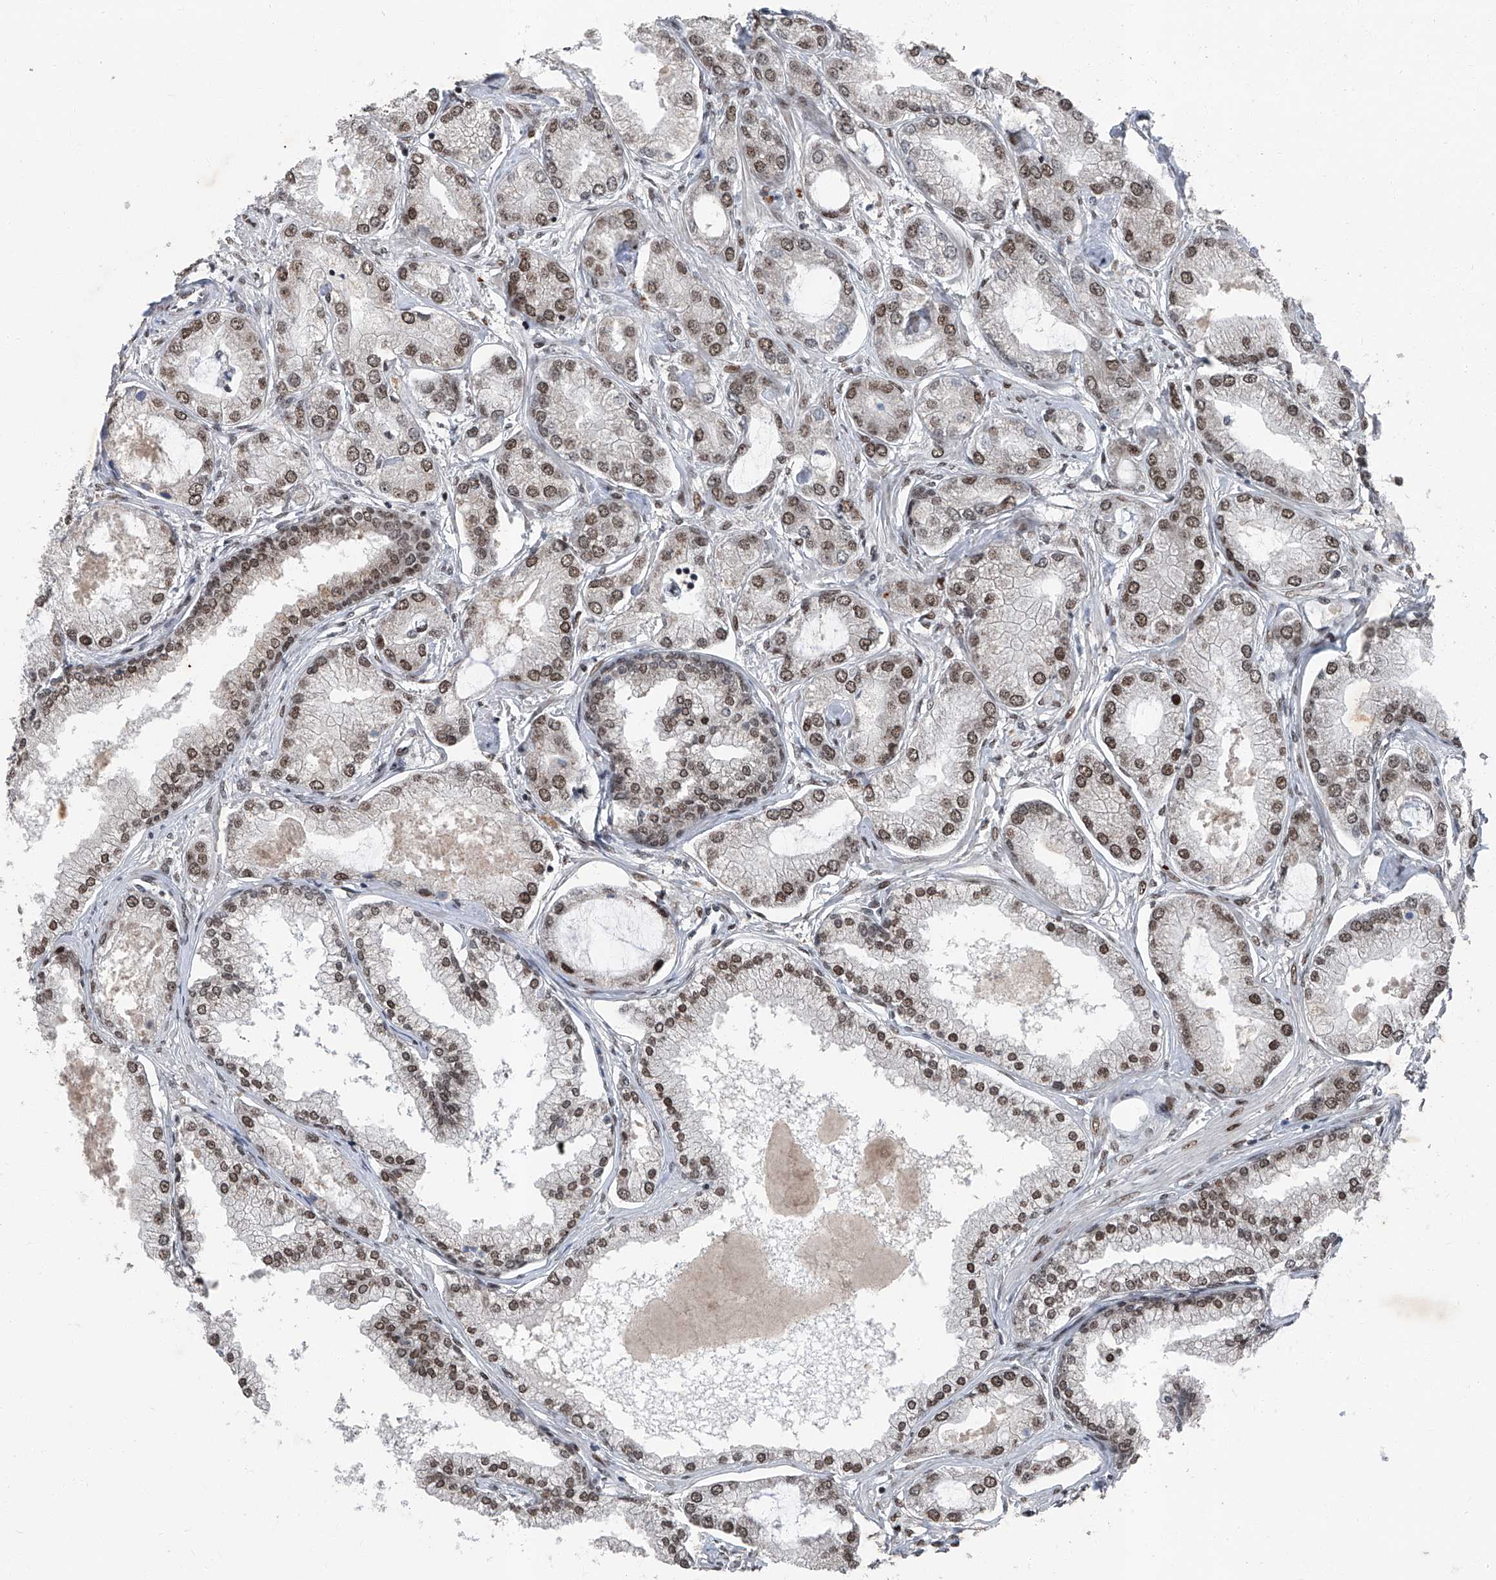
{"staining": {"intensity": "moderate", "quantity": ">75%", "location": "nuclear"}, "tissue": "prostate cancer", "cell_type": "Tumor cells", "image_type": "cancer", "snomed": [{"axis": "morphology", "description": "Adenocarcinoma, Low grade"}, {"axis": "topography", "description": "Prostate"}], "caption": "Prostate cancer stained with a brown dye exhibits moderate nuclear positive expression in about >75% of tumor cells.", "gene": "BMI1", "patient": {"sex": "male", "age": 62}}